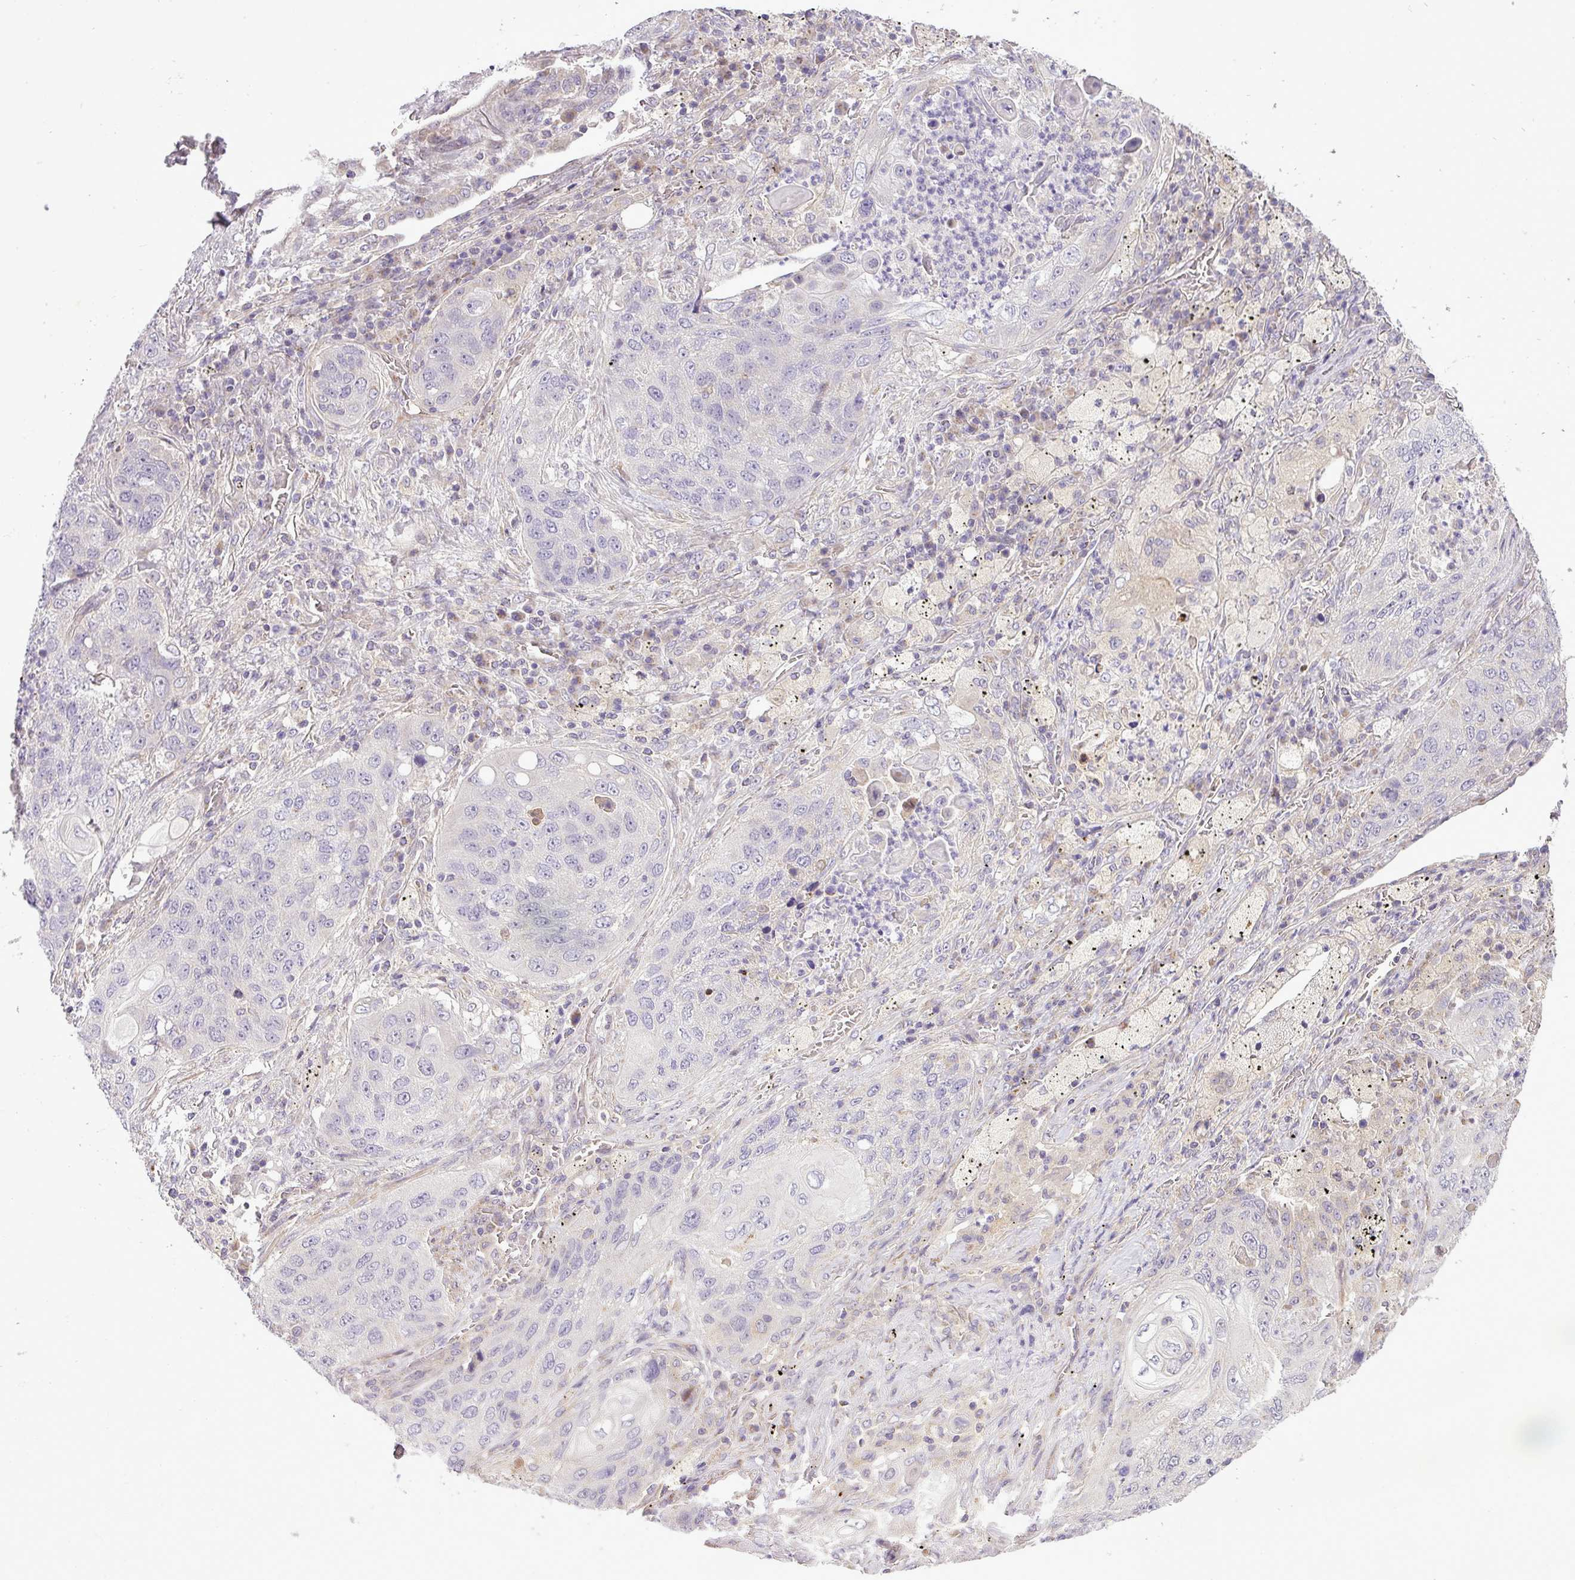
{"staining": {"intensity": "negative", "quantity": "none", "location": "none"}, "tissue": "lung cancer", "cell_type": "Tumor cells", "image_type": "cancer", "snomed": [{"axis": "morphology", "description": "Squamous cell carcinoma, NOS"}, {"axis": "topography", "description": "Lung"}], "caption": "Human squamous cell carcinoma (lung) stained for a protein using immunohistochemistry (IHC) demonstrates no staining in tumor cells.", "gene": "ZDHHC1", "patient": {"sex": "female", "age": 63}}